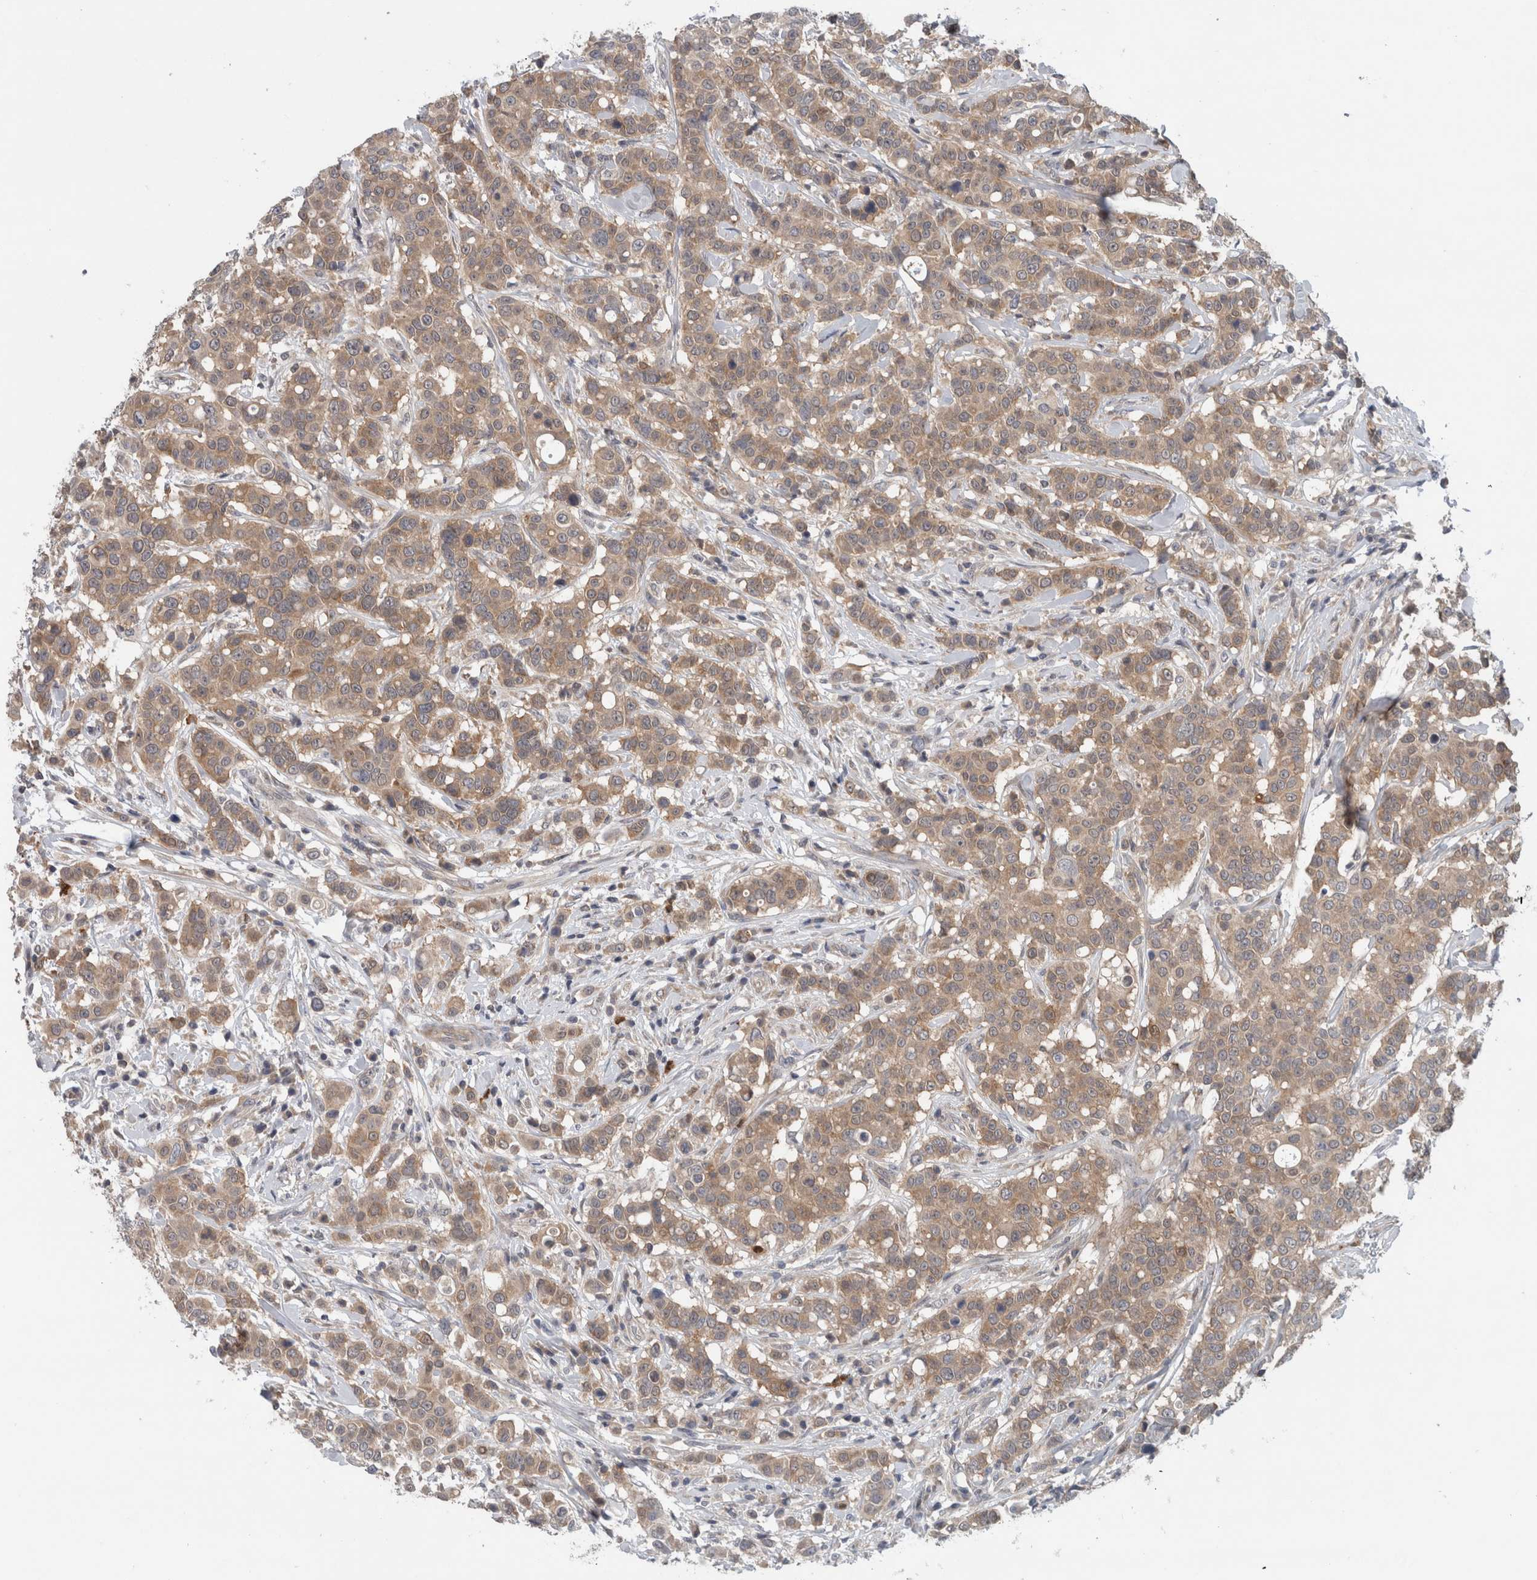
{"staining": {"intensity": "weak", "quantity": ">75%", "location": "cytoplasmic/membranous"}, "tissue": "breast cancer", "cell_type": "Tumor cells", "image_type": "cancer", "snomed": [{"axis": "morphology", "description": "Duct carcinoma"}, {"axis": "topography", "description": "Breast"}], "caption": "The histopathology image exhibits immunohistochemical staining of breast cancer. There is weak cytoplasmic/membranous positivity is present in about >75% of tumor cells.", "gene": "PDCD2", "patient": {"sex": "female", "age": 27}}